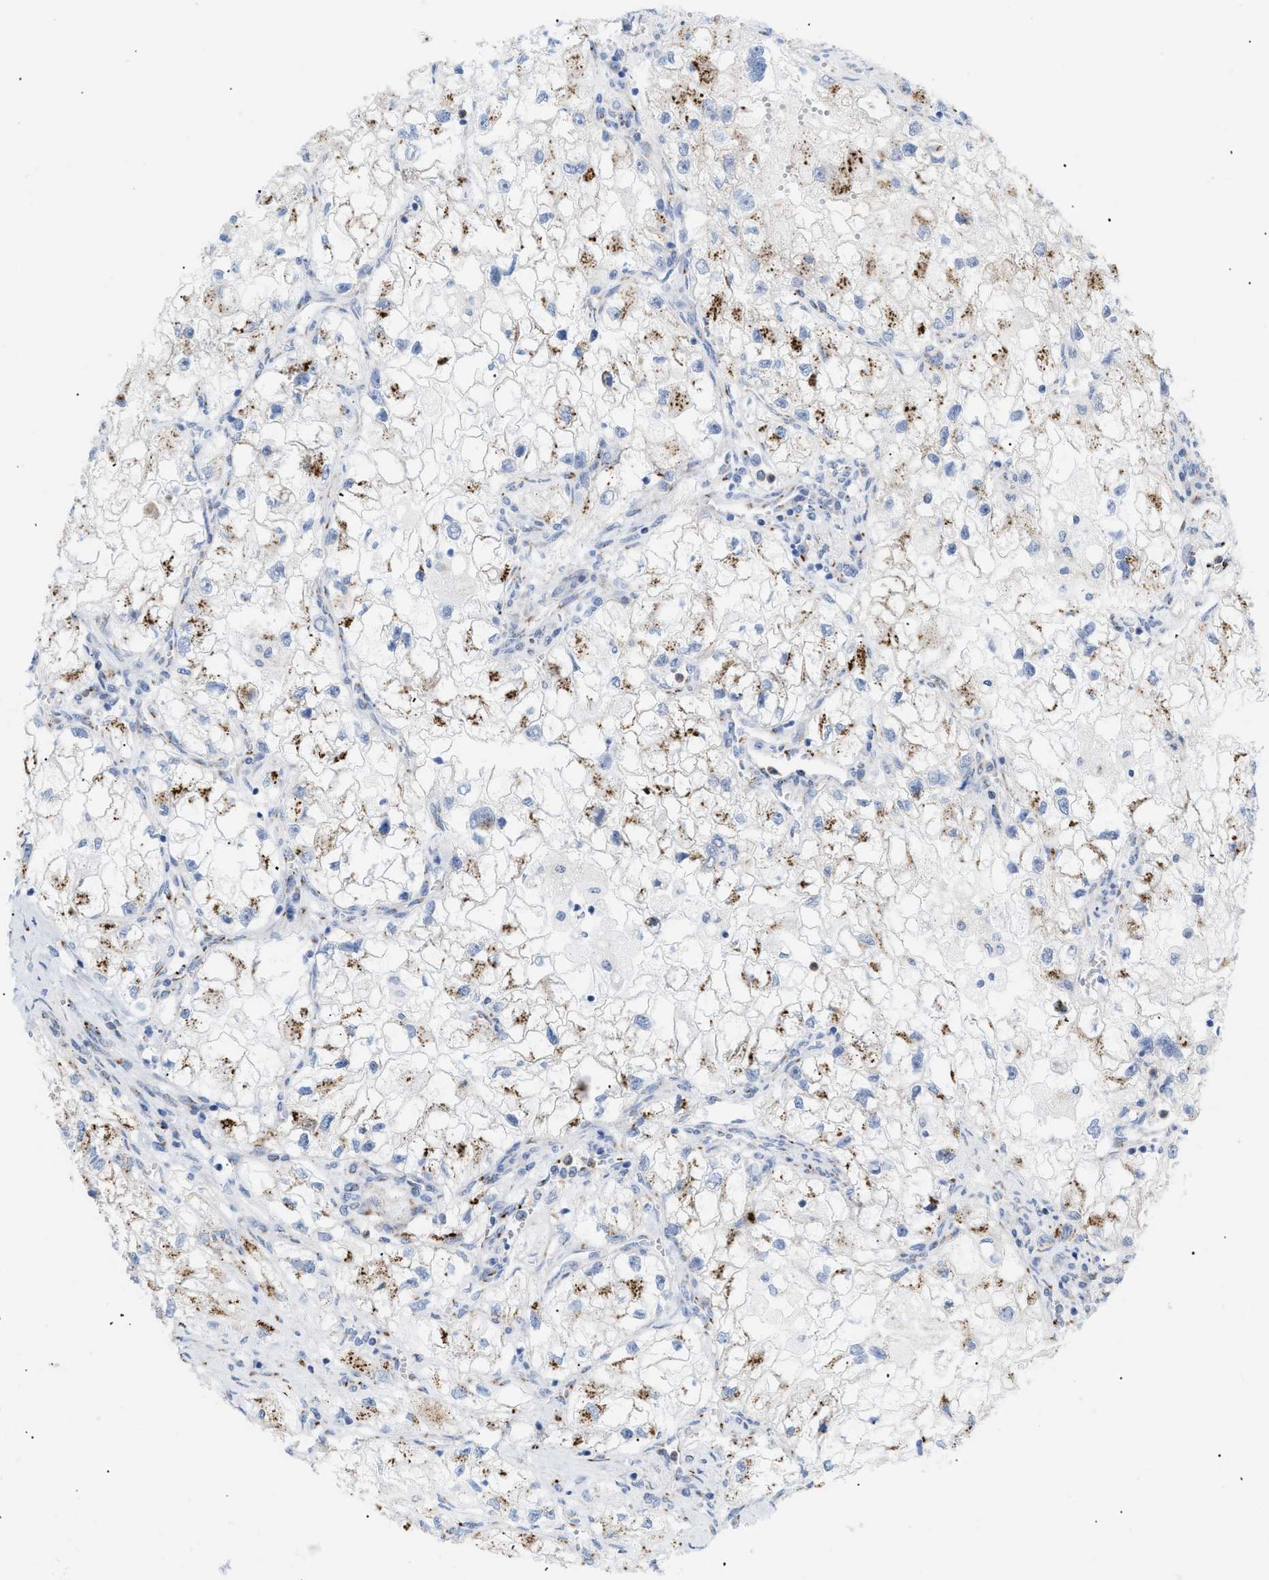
{"staining": {"intensity": "moderate", "quantity": "25%-75%", "location": "cytoplasmic/membranous"}, "tissue": "renal cancer", "cell_type": "Tumor cells", "image_type": "cancer", "snomed": [{"axis": "morphology", "description": "Adenocarcinoma, NOS"}, {"axis": "topography", "description": "Kidney"}], "caption": "High-magnification brightfield microscopy of renal cancer stained with DAB (brown) and counterstained with hematoxylin (blue). tumor cells exhibit moderate cytoplasmic/membranous staining is seen in about25%-75% of cells. (DAB (3,3'-diaminobenzidine) IHC with brightfield microscopy, high magnification).", "gene": "TMEM17", "patient": {"sex": "female", "age": 70}}